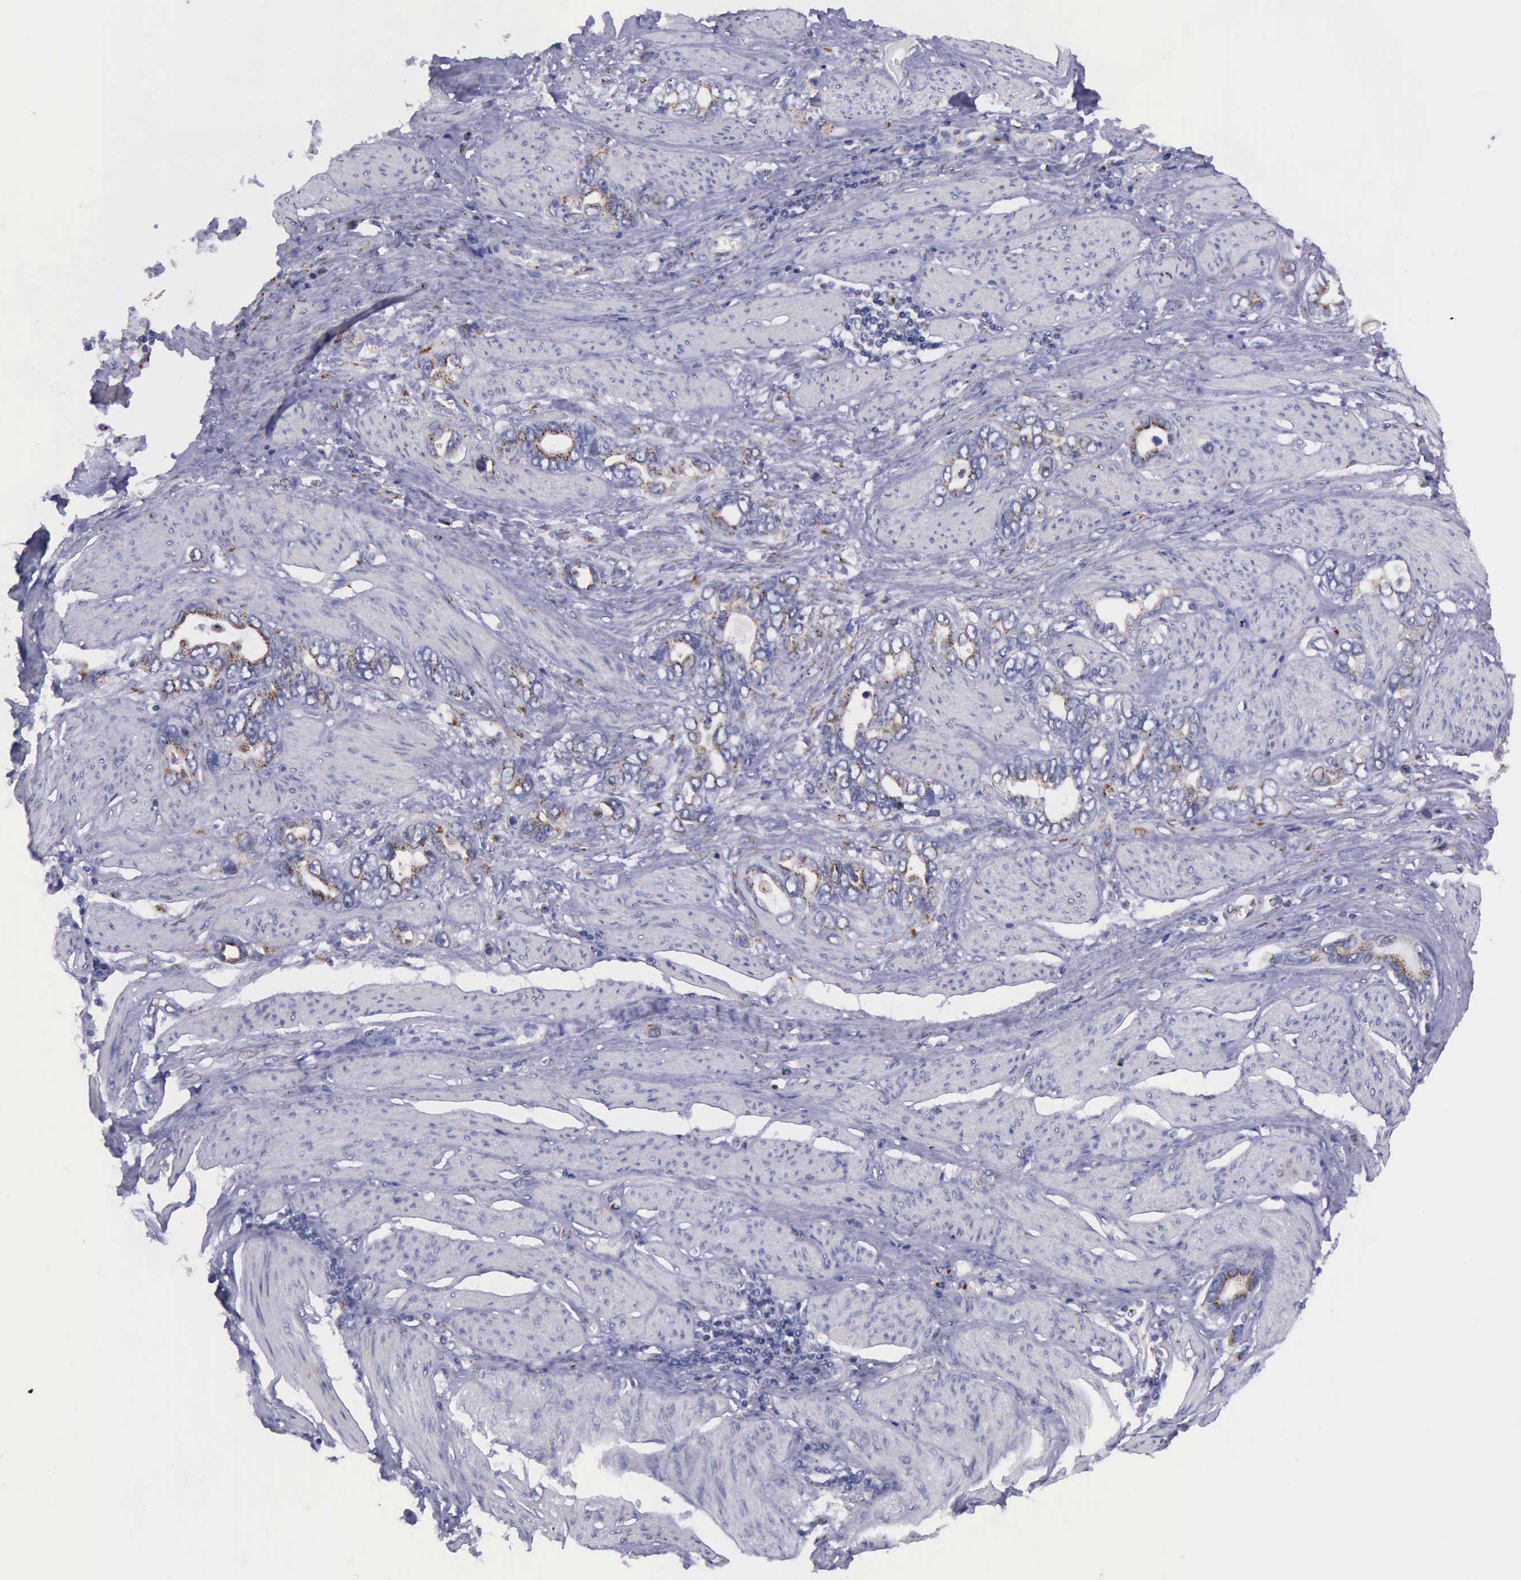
{"staining": {"intensity": "moderate", "quantity": "25%-75%", "location": "cytoplasmic/membranous"}, "tissue": "stomach cancer", "cell_type": "Tumor cells", "image_type": "cancer", "snomed": [{"axis": "morphology", "description": "Adenocarcinoma, NOS"}, {"axis": "topography", "description": "Stomach"}], "caption": "DAB immunohistochemical staining of stomach cancer (adenocarcinoma) displays moderate cytoplasmic/membranous protein staining in approximately 25%-75% of tumor cells.", "gene": "GOLGA5", "patient": {"sex": "male", "age": 78}}